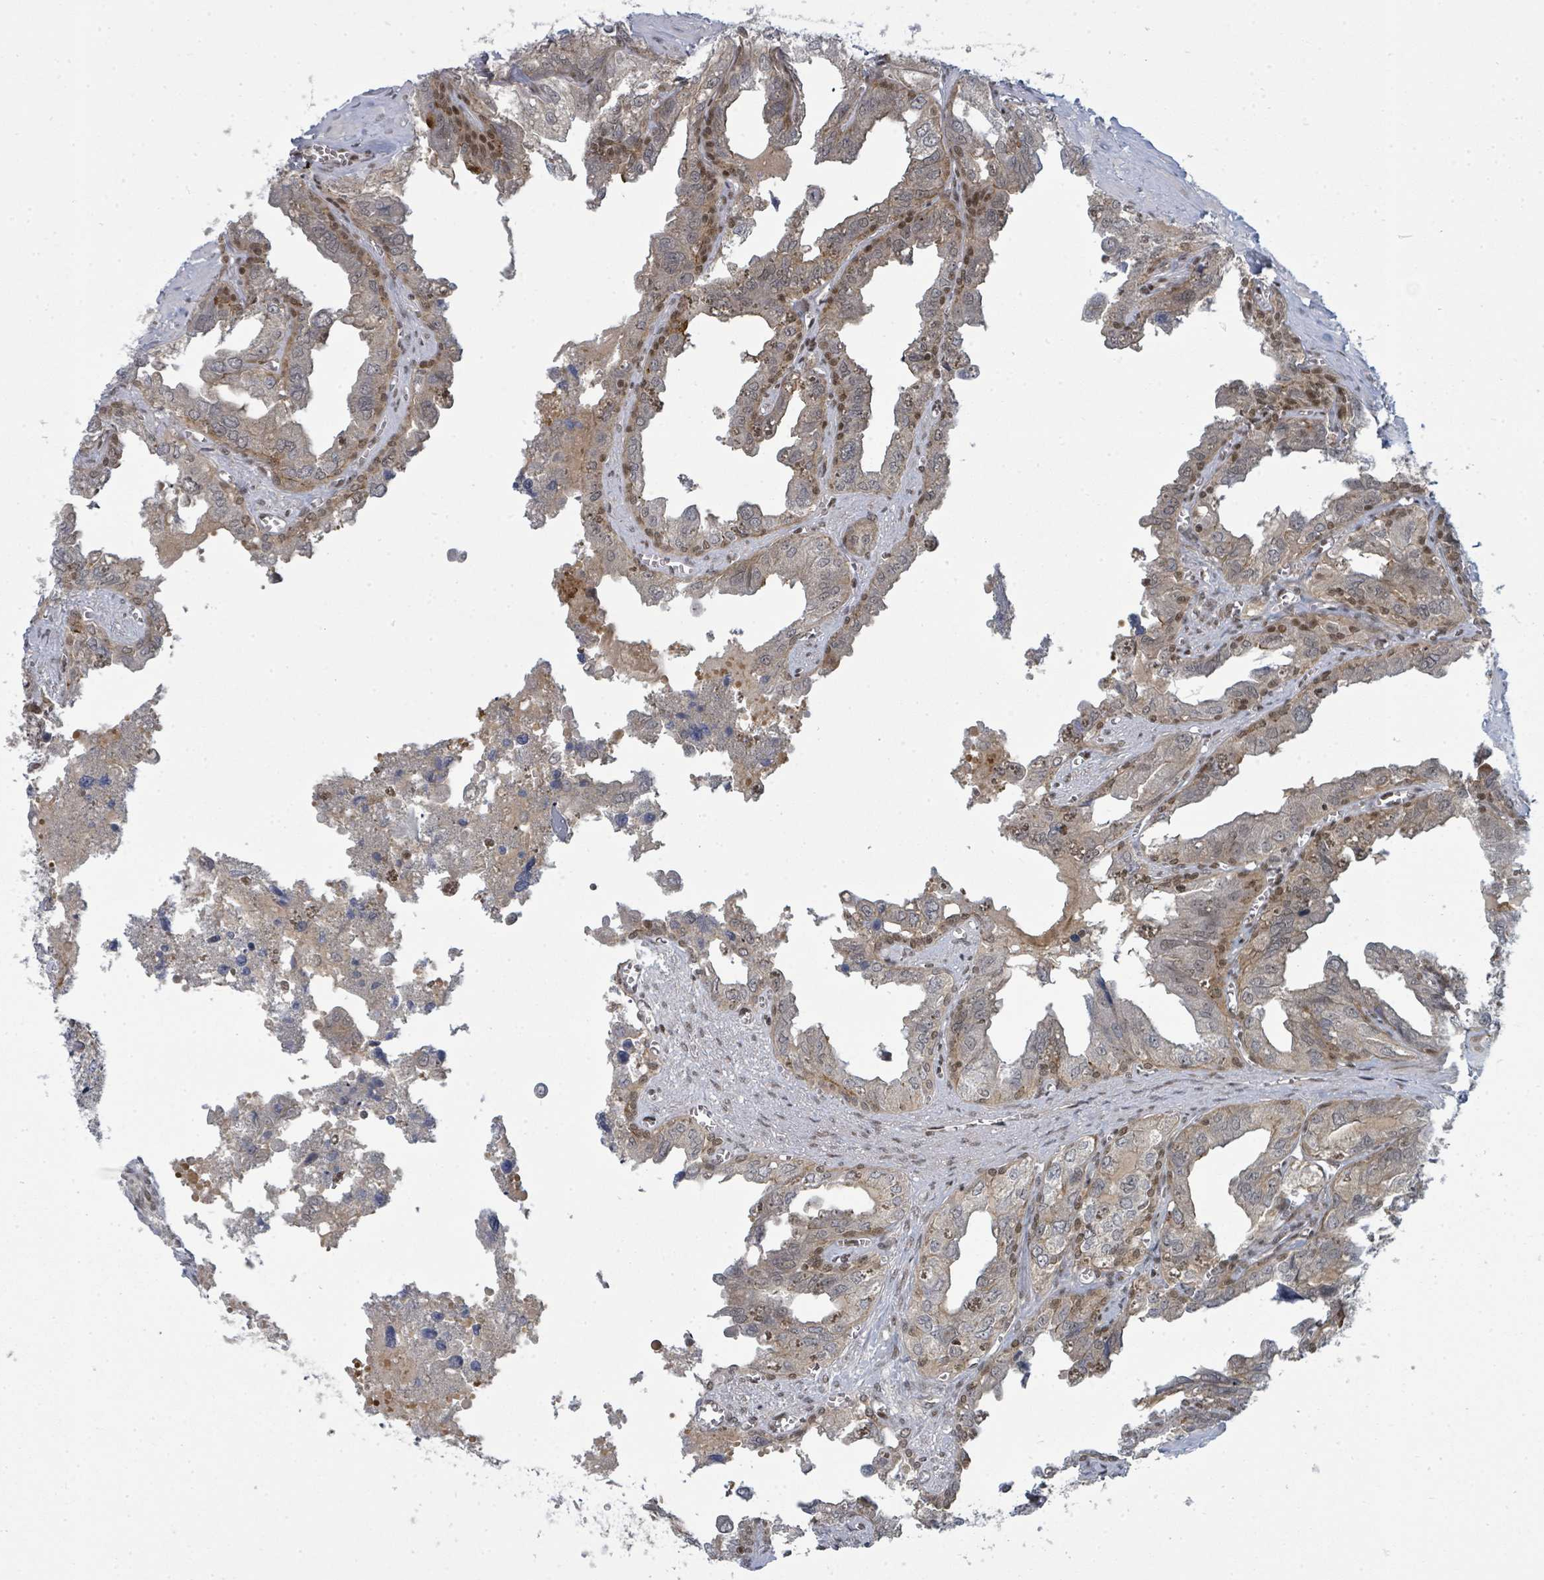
{"staining": {"intensity": "moderate", "quantity": "25%-75%", "location": "cytoplasmic/membranous,nuclear"}, "tissue": "seminal vesicle", "cell_type": "Glandular cells", "image_type": "normal", "snomed": [{"axis": "morphology", "description": "Normal tissue, NOS"}, {"axis": "topography", "description": "Seminal veicle"}], "caption": "IHC image of unremarkable human seminal vesicle stained for a protein (brown), which displays medium levels of moderate cytoplasmic/membranous,nuclear positivity in approximately 25%-75% of glandular cells.", "gene": "PSMG2", "patient": {"sex": "male", "age": 67}}